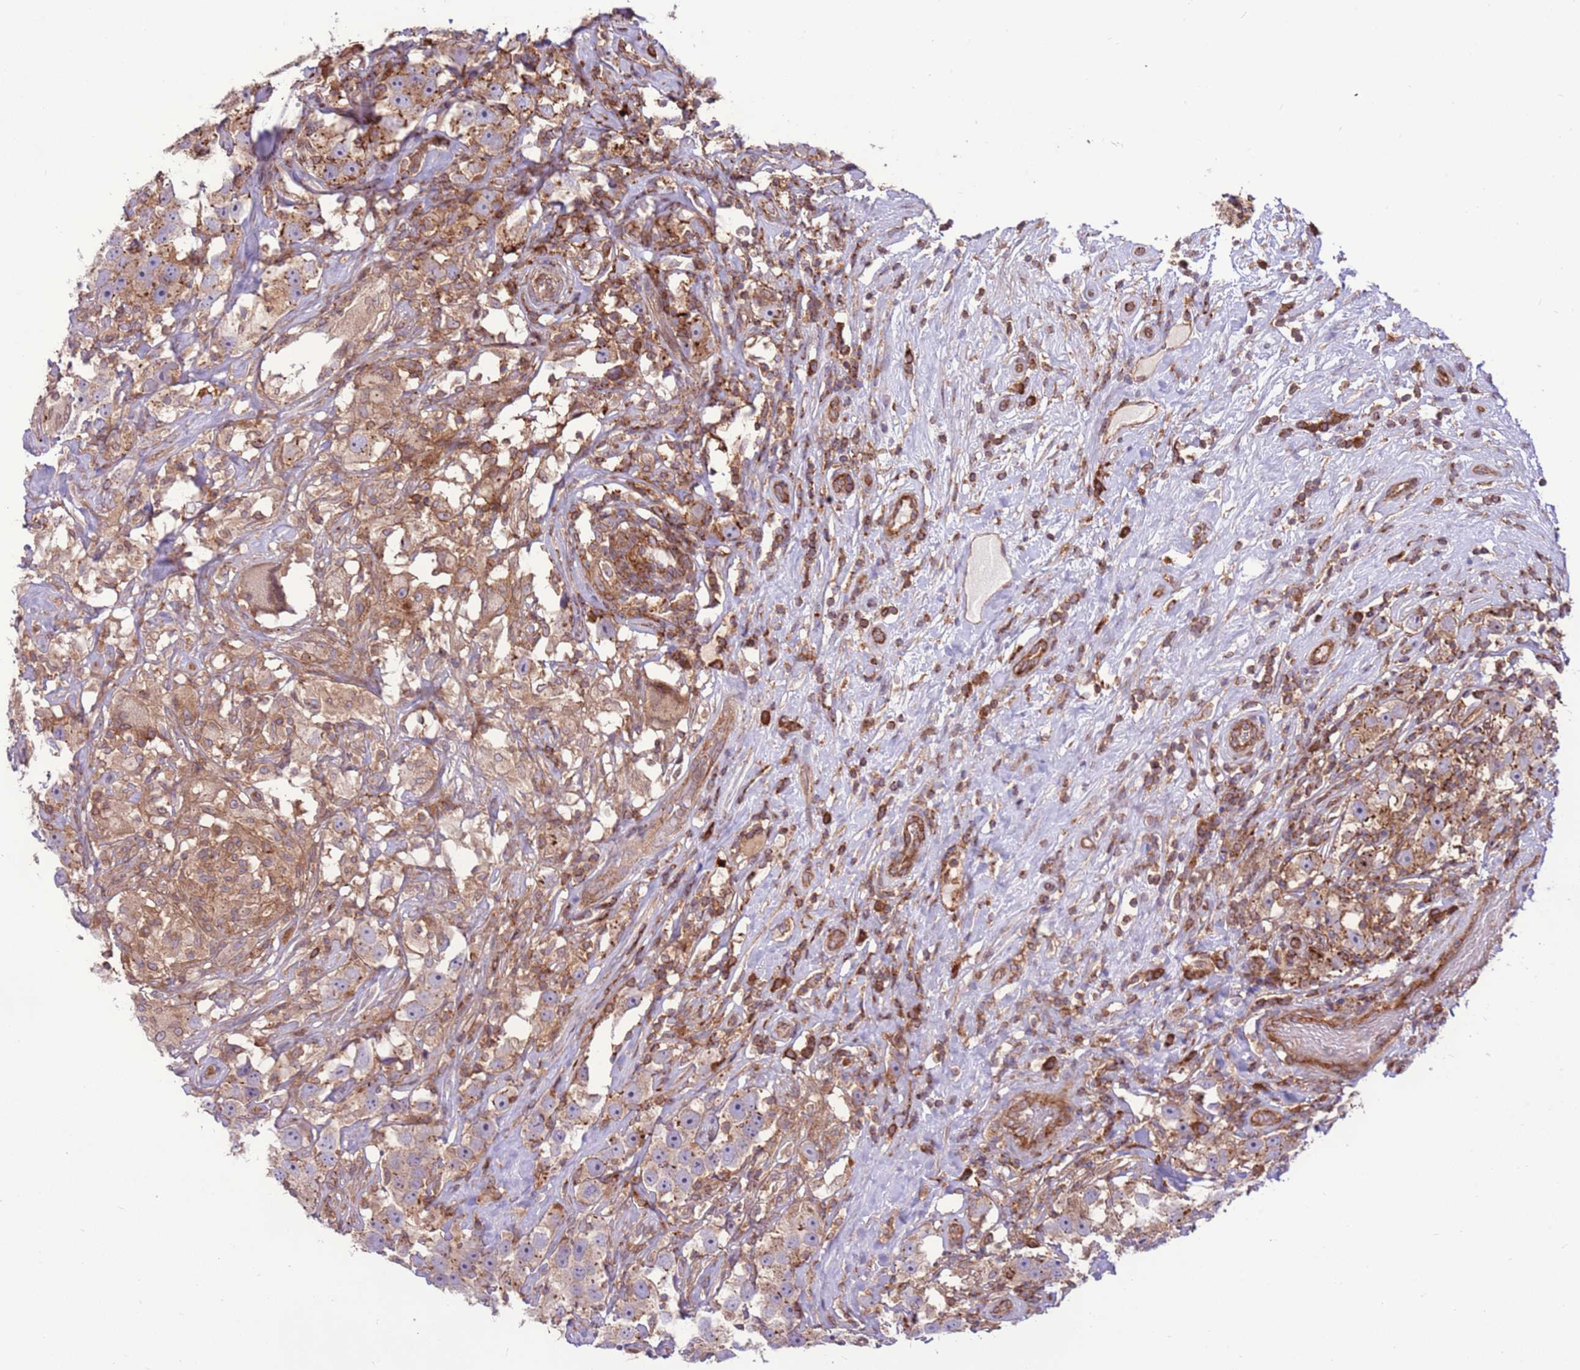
{"staining": {"intensity": "weak", "quantity": ">75%", "location": "cytoplasmic/membranous"}, "tissue": "testis cancer", "cell_type": "Tumor cells", "image_type": "cancer", "snomed": [{"axis": "morphology", "description": "Seminoma, NOS"}, {"axis": "topography", "description": "Testis"}], "caption": "A high-resolution histopathology image shows immunohistochemistry staining of seminoma (testis), which displays weak cytoplasmic/membranous positivity in approximately >75% of tumor cells.", "gene": "DDX19B", "patient": {"sex": "male", "age": 49}}